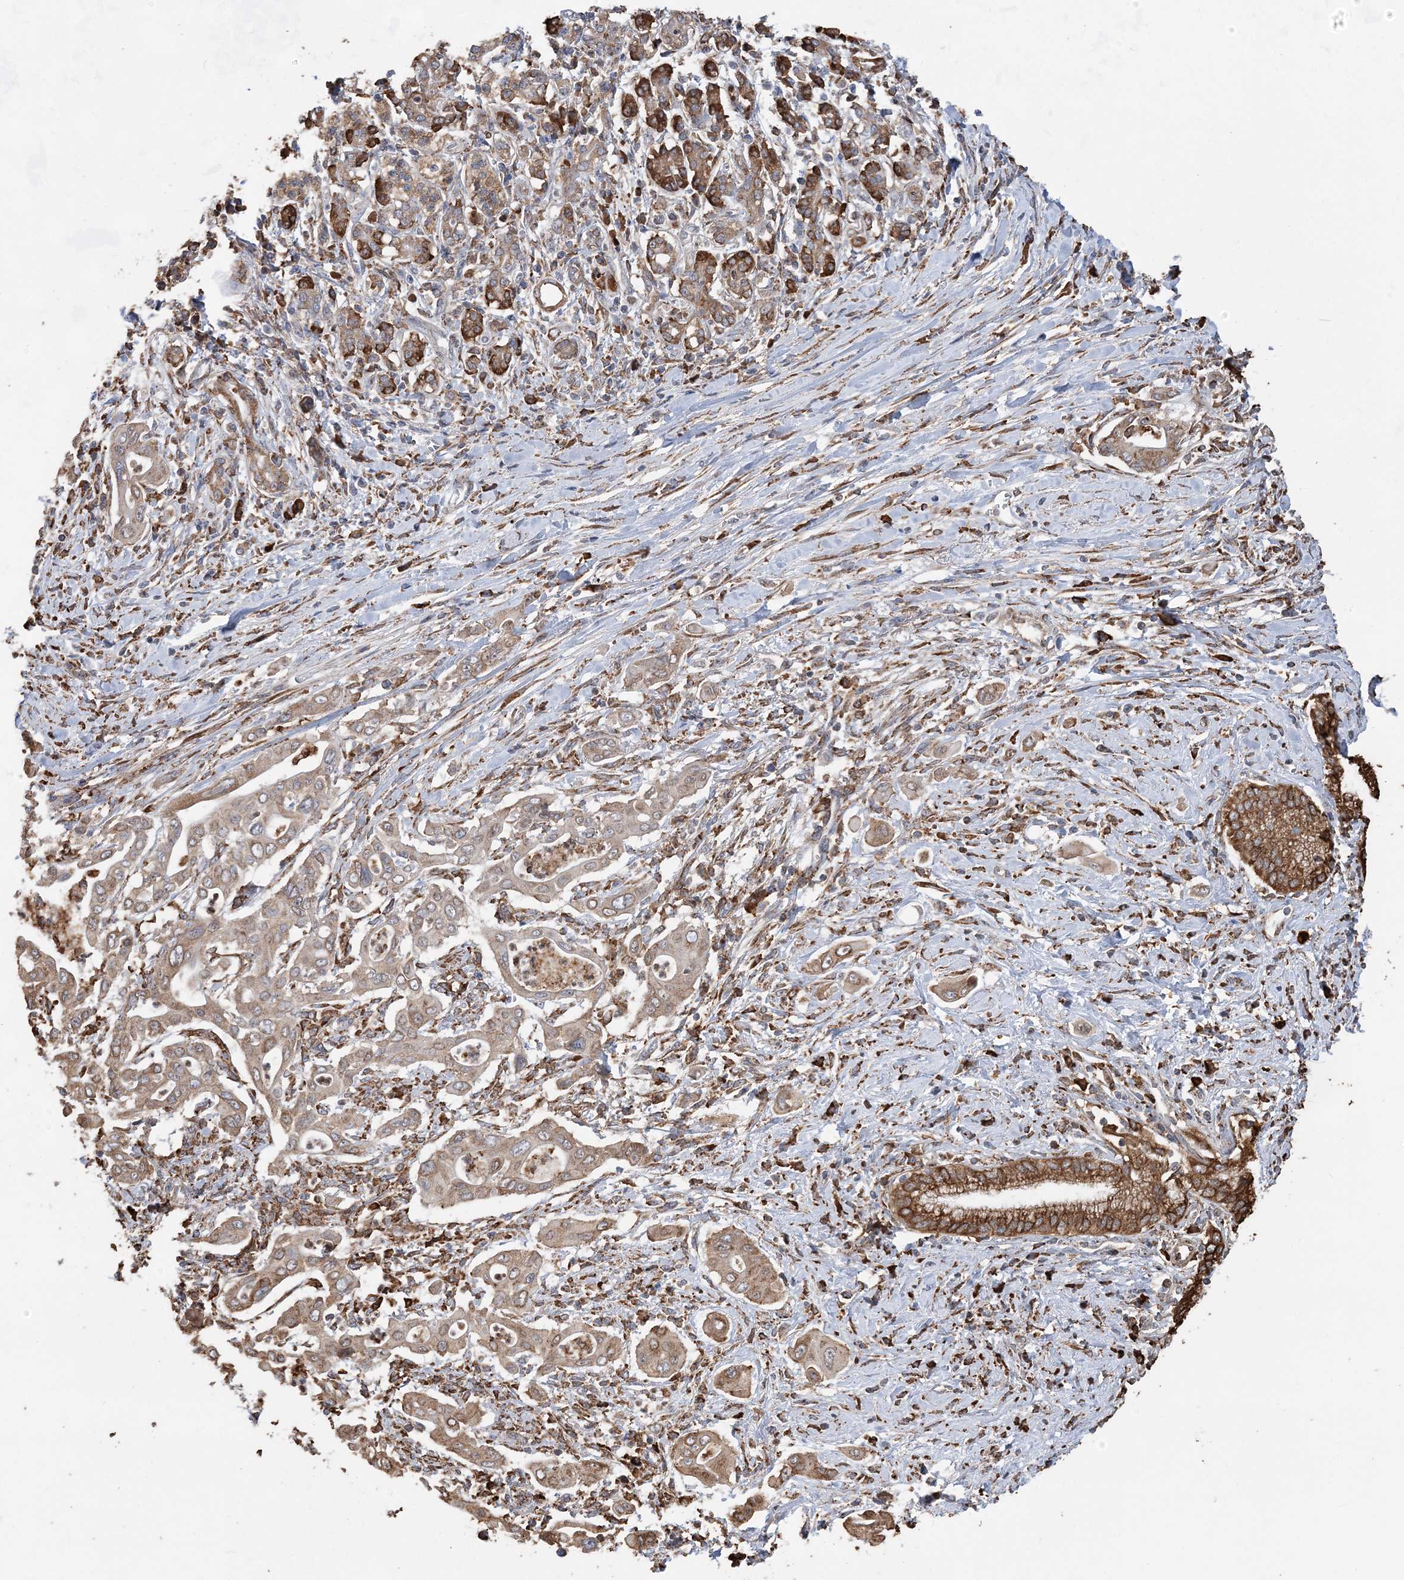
{"staining": {"intensity": "moderate", "quantity": ">75%", "location": "cytoplasmic/membranous"}, "tissue": "pancreatic cancer", "cell_type": "Tumor cells", "image_type": "cancer", "snomed": [{"axis": "morphology", "description": "Adenocarcinoma, NOS"}, {"axis": "topography", "description": "Pancreas"}], "caption": "Pancreatic cancer (adenocarcinoma) stained for a protein shows moderate cytoplasmic/membranous positivity in tumor cells.", "gene": "WDR12", "patient": {"sex": "male", "age": 58}}